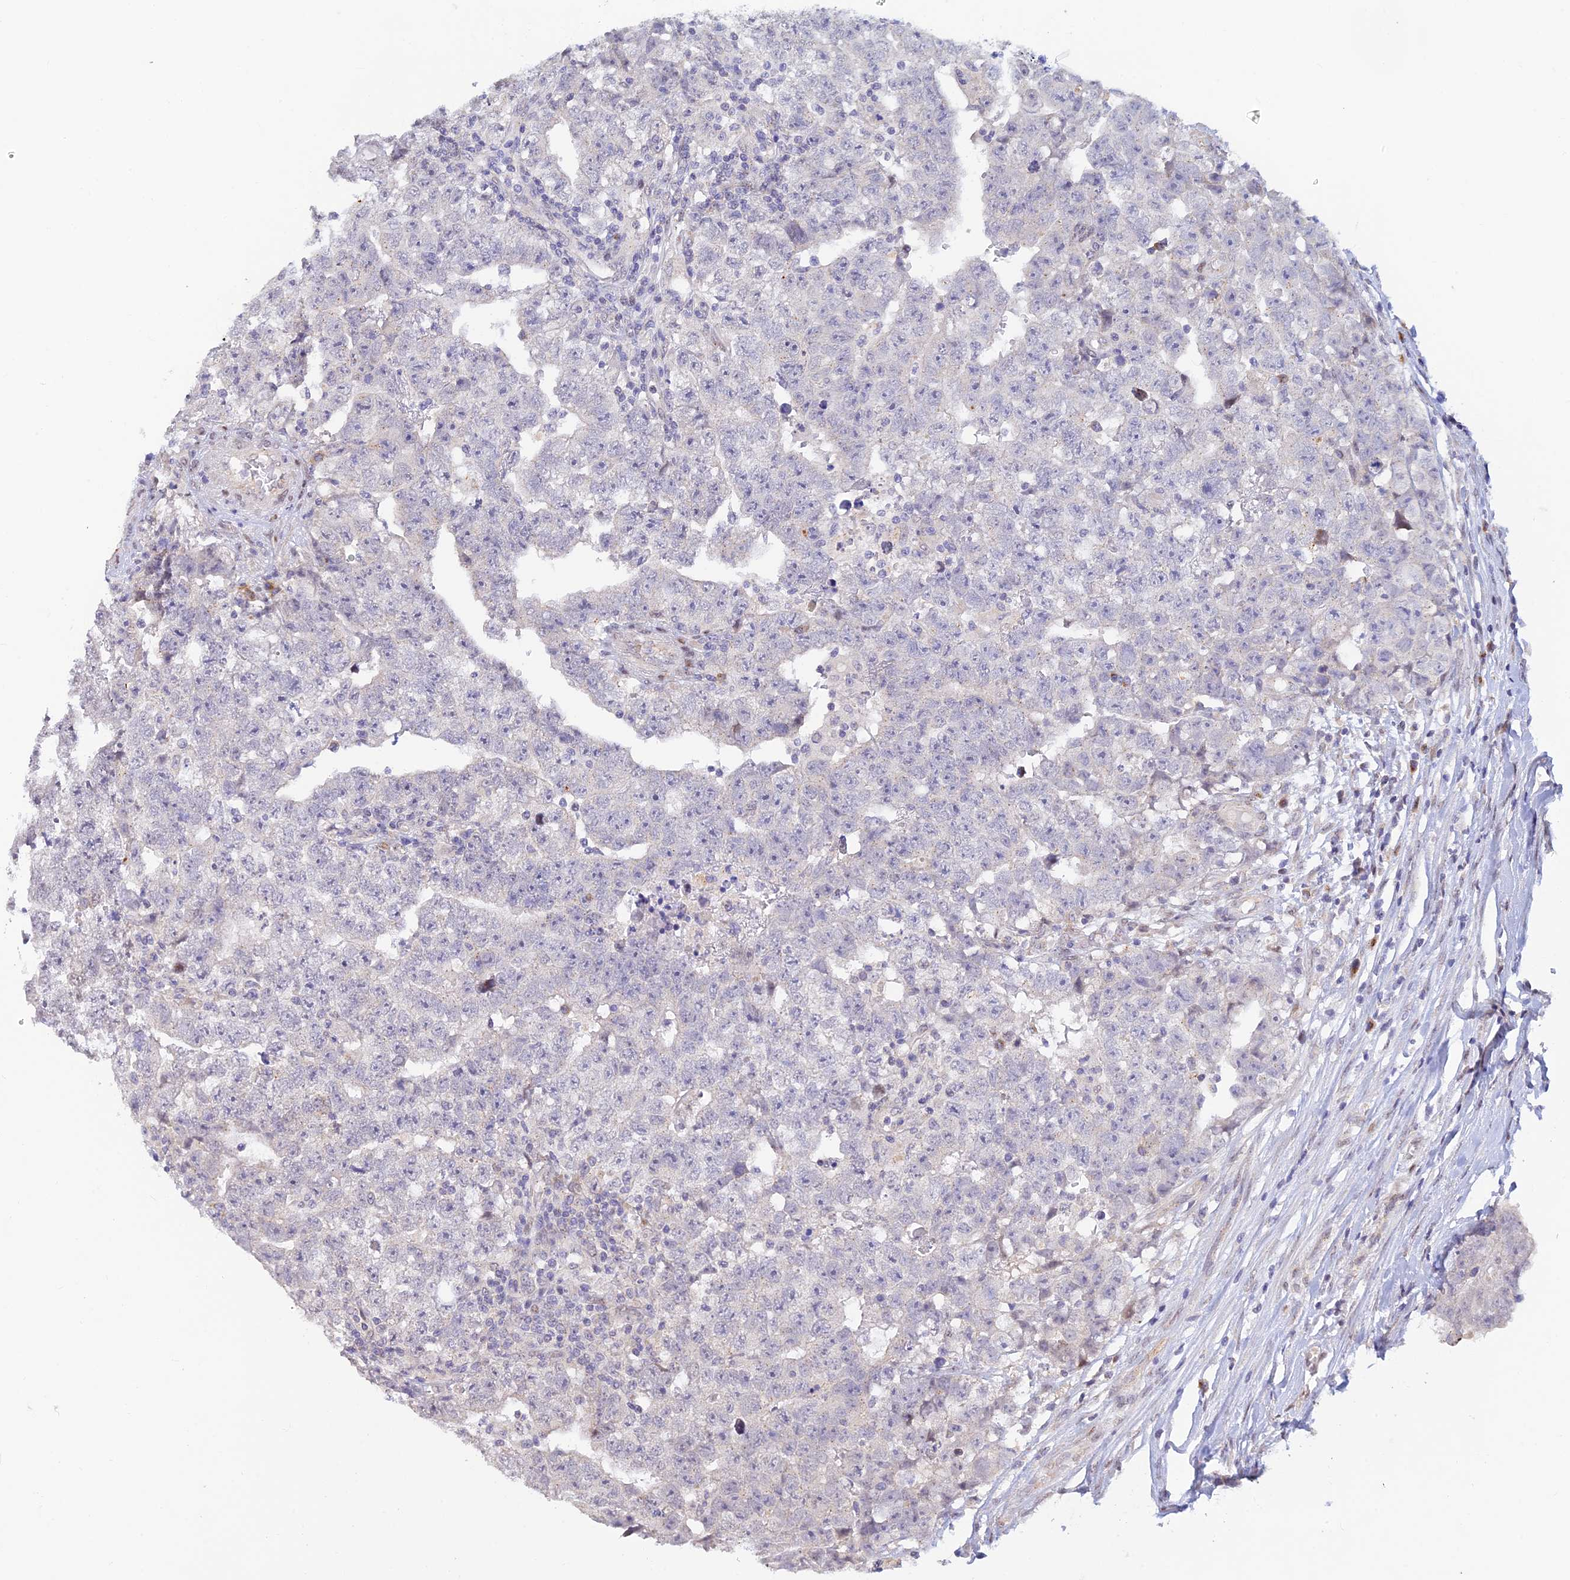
{"staining": {"intensity": "negative", "quantity": "none", "location": "none"}, "tissue": "testis cancer", "cell_type": "Tumor cells", "image_type": "cancer", "snomed": [{"axis": "morphology", "description": "Carcinoma, Embryonal, NOS"}, {"axis": "topography", "description": "Testis"}], "caption": "The image shows no staining of tumor cells in testis cancer (embryonal carcinoma).", "gene": "INKA1", "patient": {"sex": "male", "age": 25}}